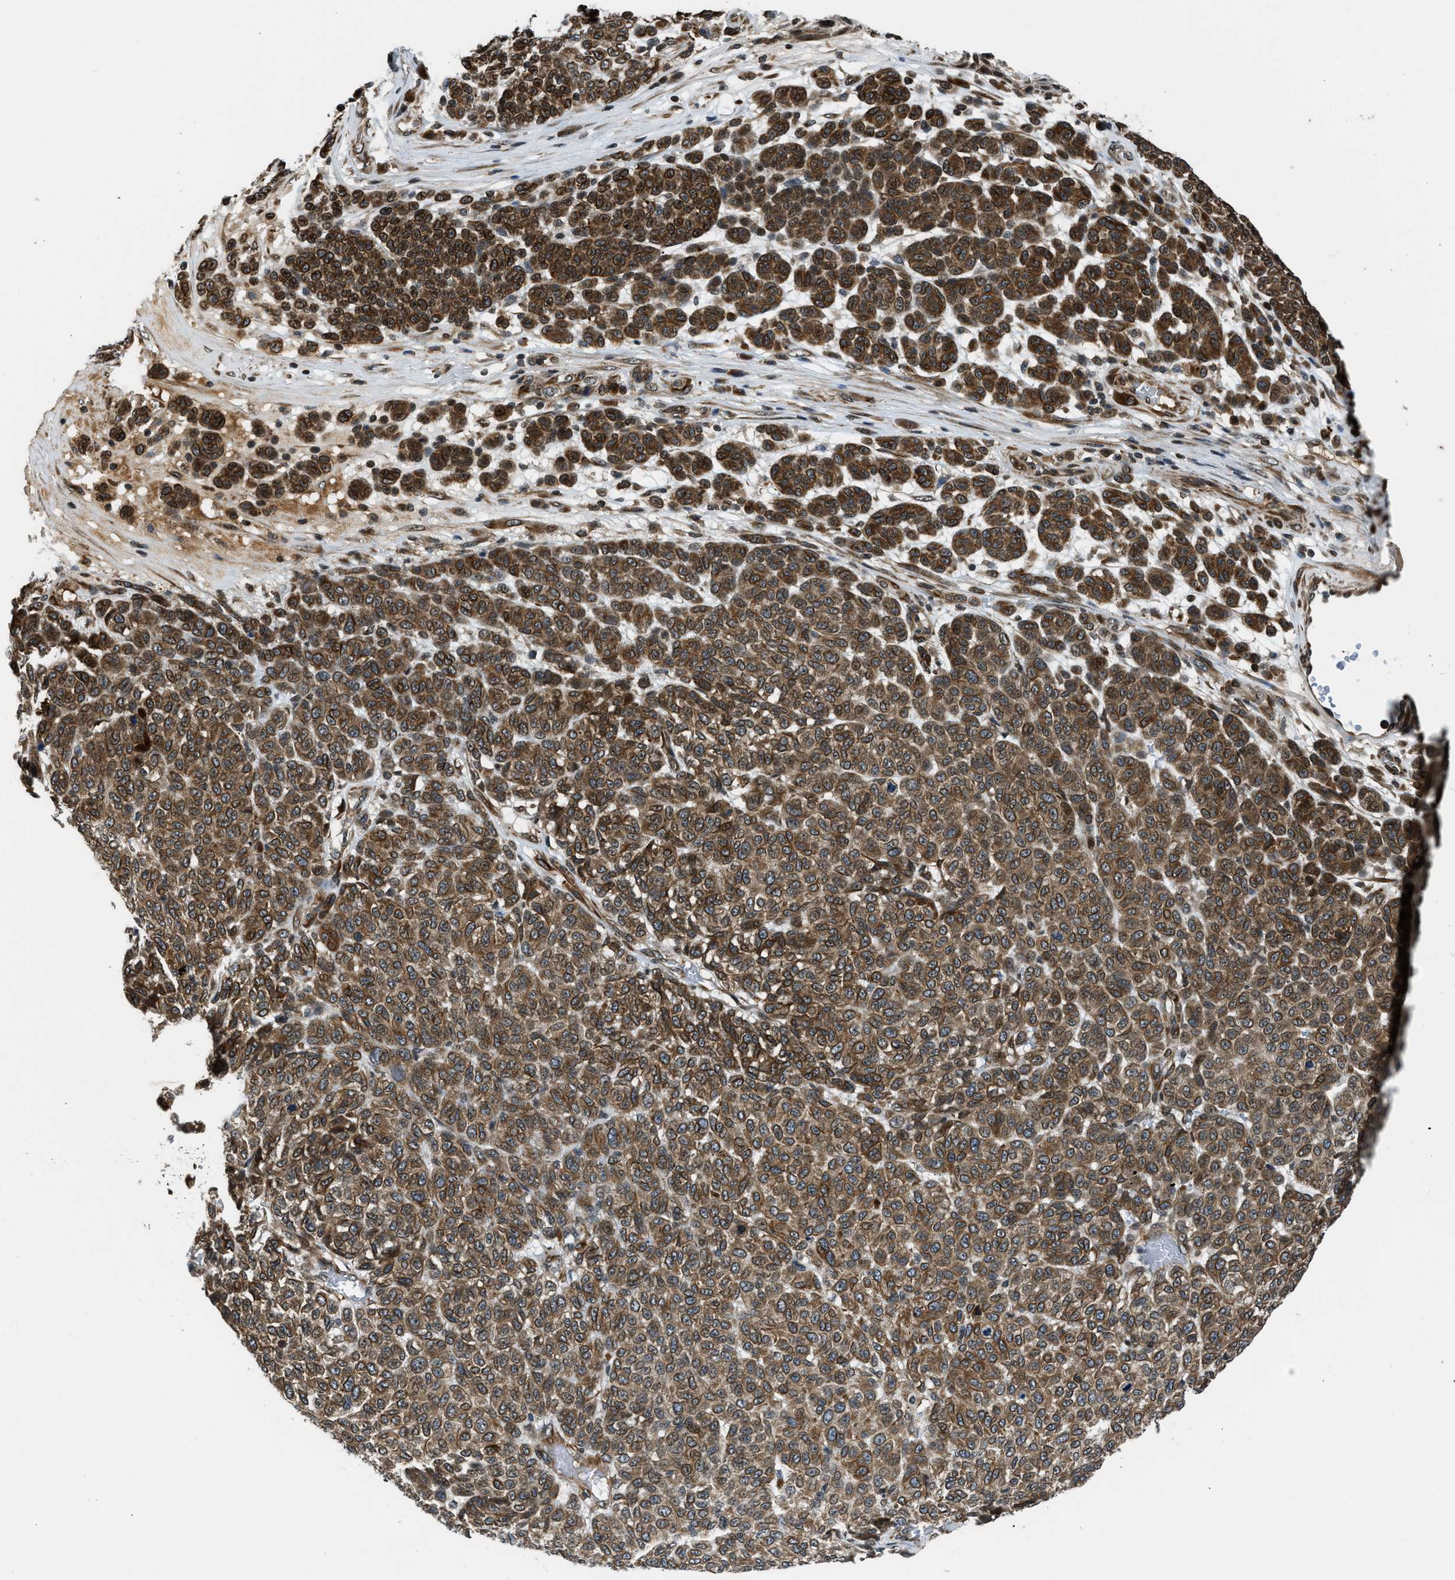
{"staining": {"intensity": "strong", "quantity": ">75%", "location": "cytoplasmic/membranous"}, "tissue": "melanoma", "cell_type": "Tumor cells", "image_type": "cancer", "snomed": [{"axis": "morphology", "description": "Malignant melanoma, NOS"}, {"axis": "topography", "description": "Skin"}], "caption": "Malignant melanoma stained with immunohistochemistry reveals strong cytoplasmic/membranous staining in about >75% of tumor cells. (DAB IHC, brown staining for protein, blue staining for nuclei).", "gene": "RETREG3", "patient": {"sex": "male", "age": 59}}